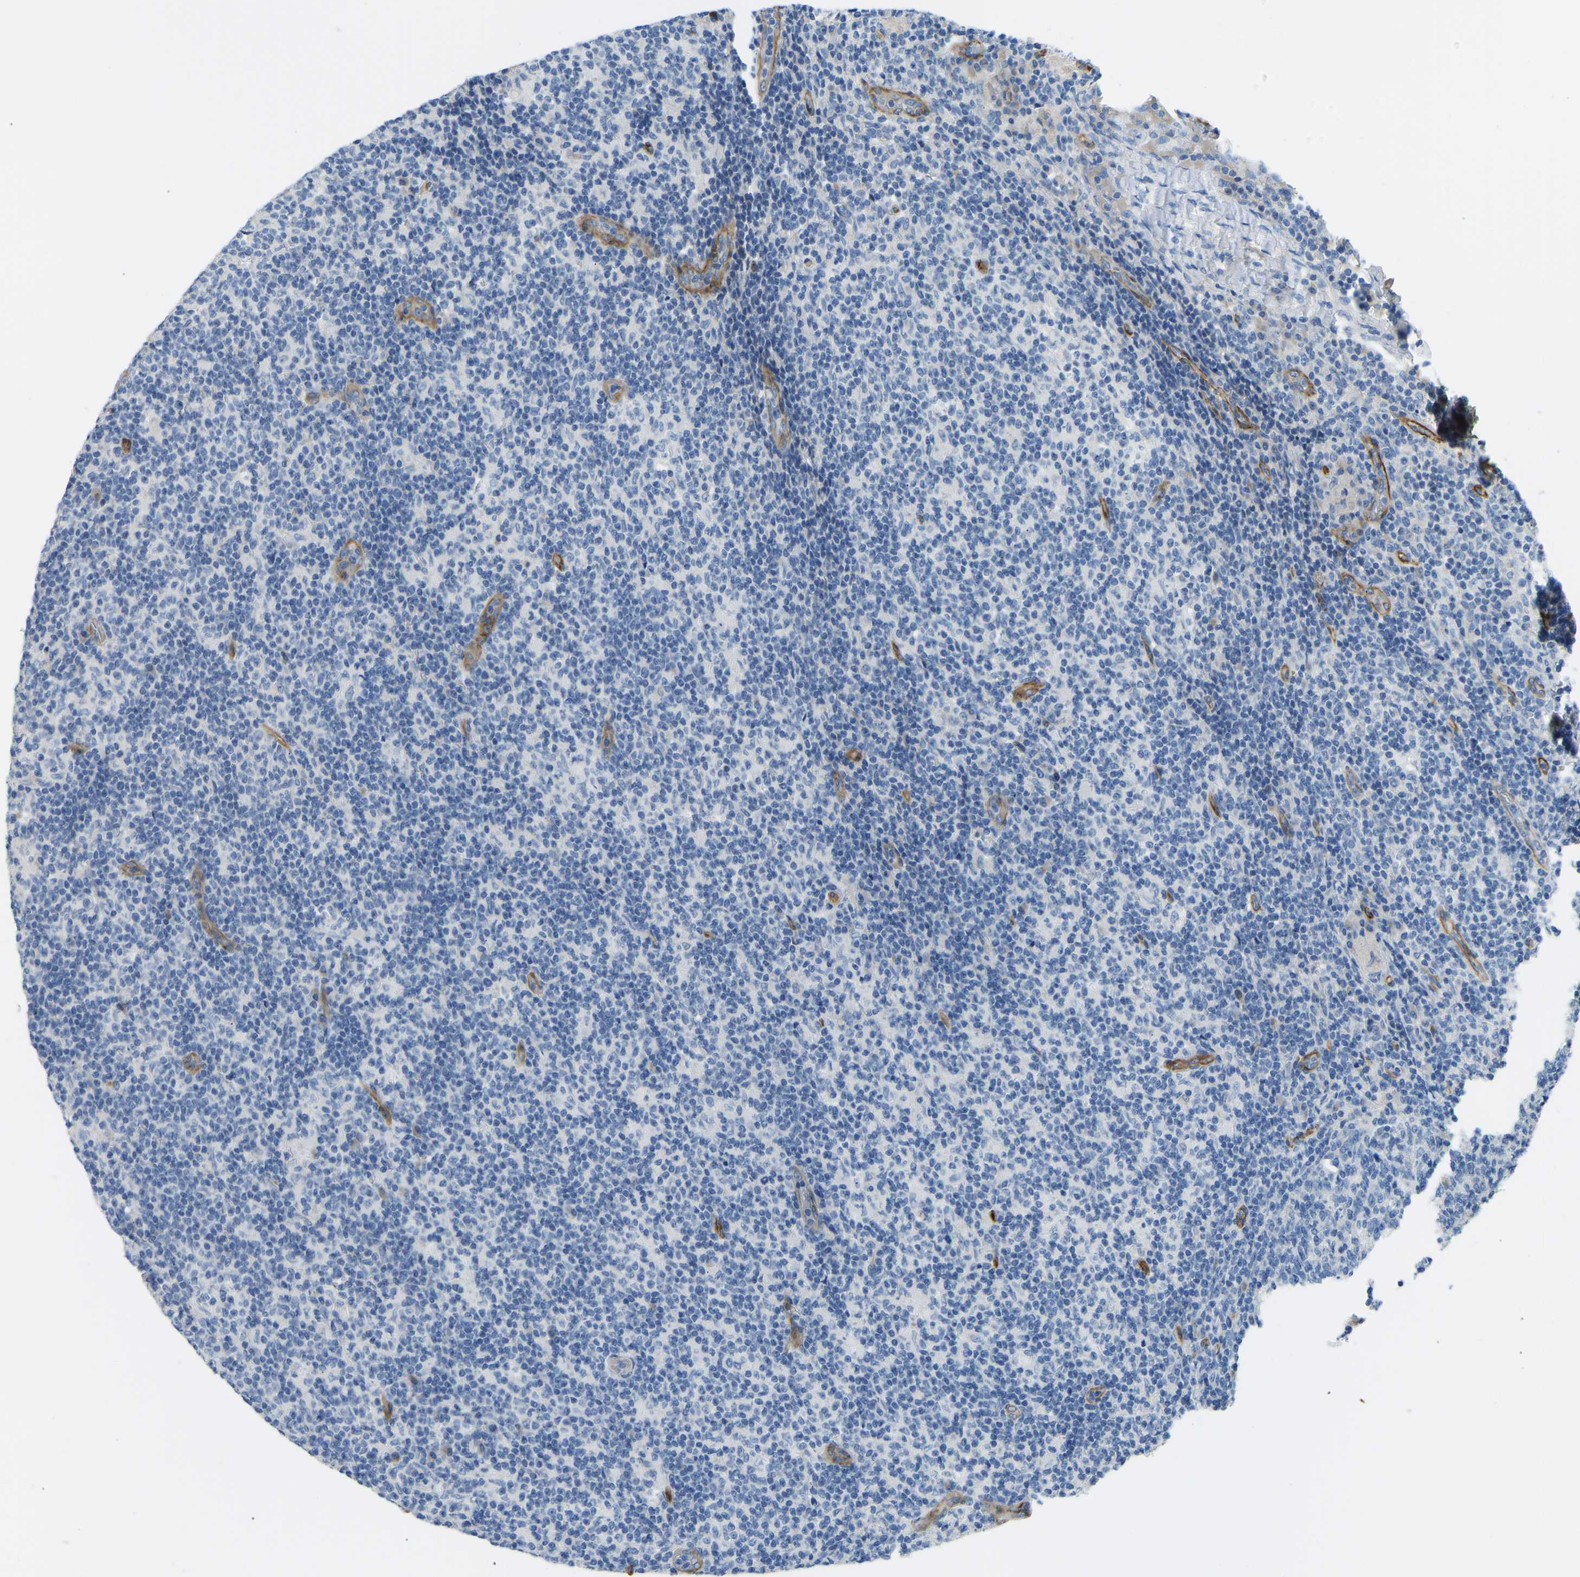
{"staining": {"intensity": "negative", "quantity": "none", "location": "none"}, "tissue": "lymph node", "cell_type": "Germinal center cells", "image_type": "normal", "snomed": [{"axis": "morphology", "description": "Normal tissue, NOS"}, {"axis": "morphology", "description": "Inflammation, NOS"}, {"axis": "topography", "description": "Lymph node"}], "caption": "The IHC image has no significant staining in germinal center cells of lymph node.", "gene": "COL15A1", "patient": {"sex": "male", "age": 55}}